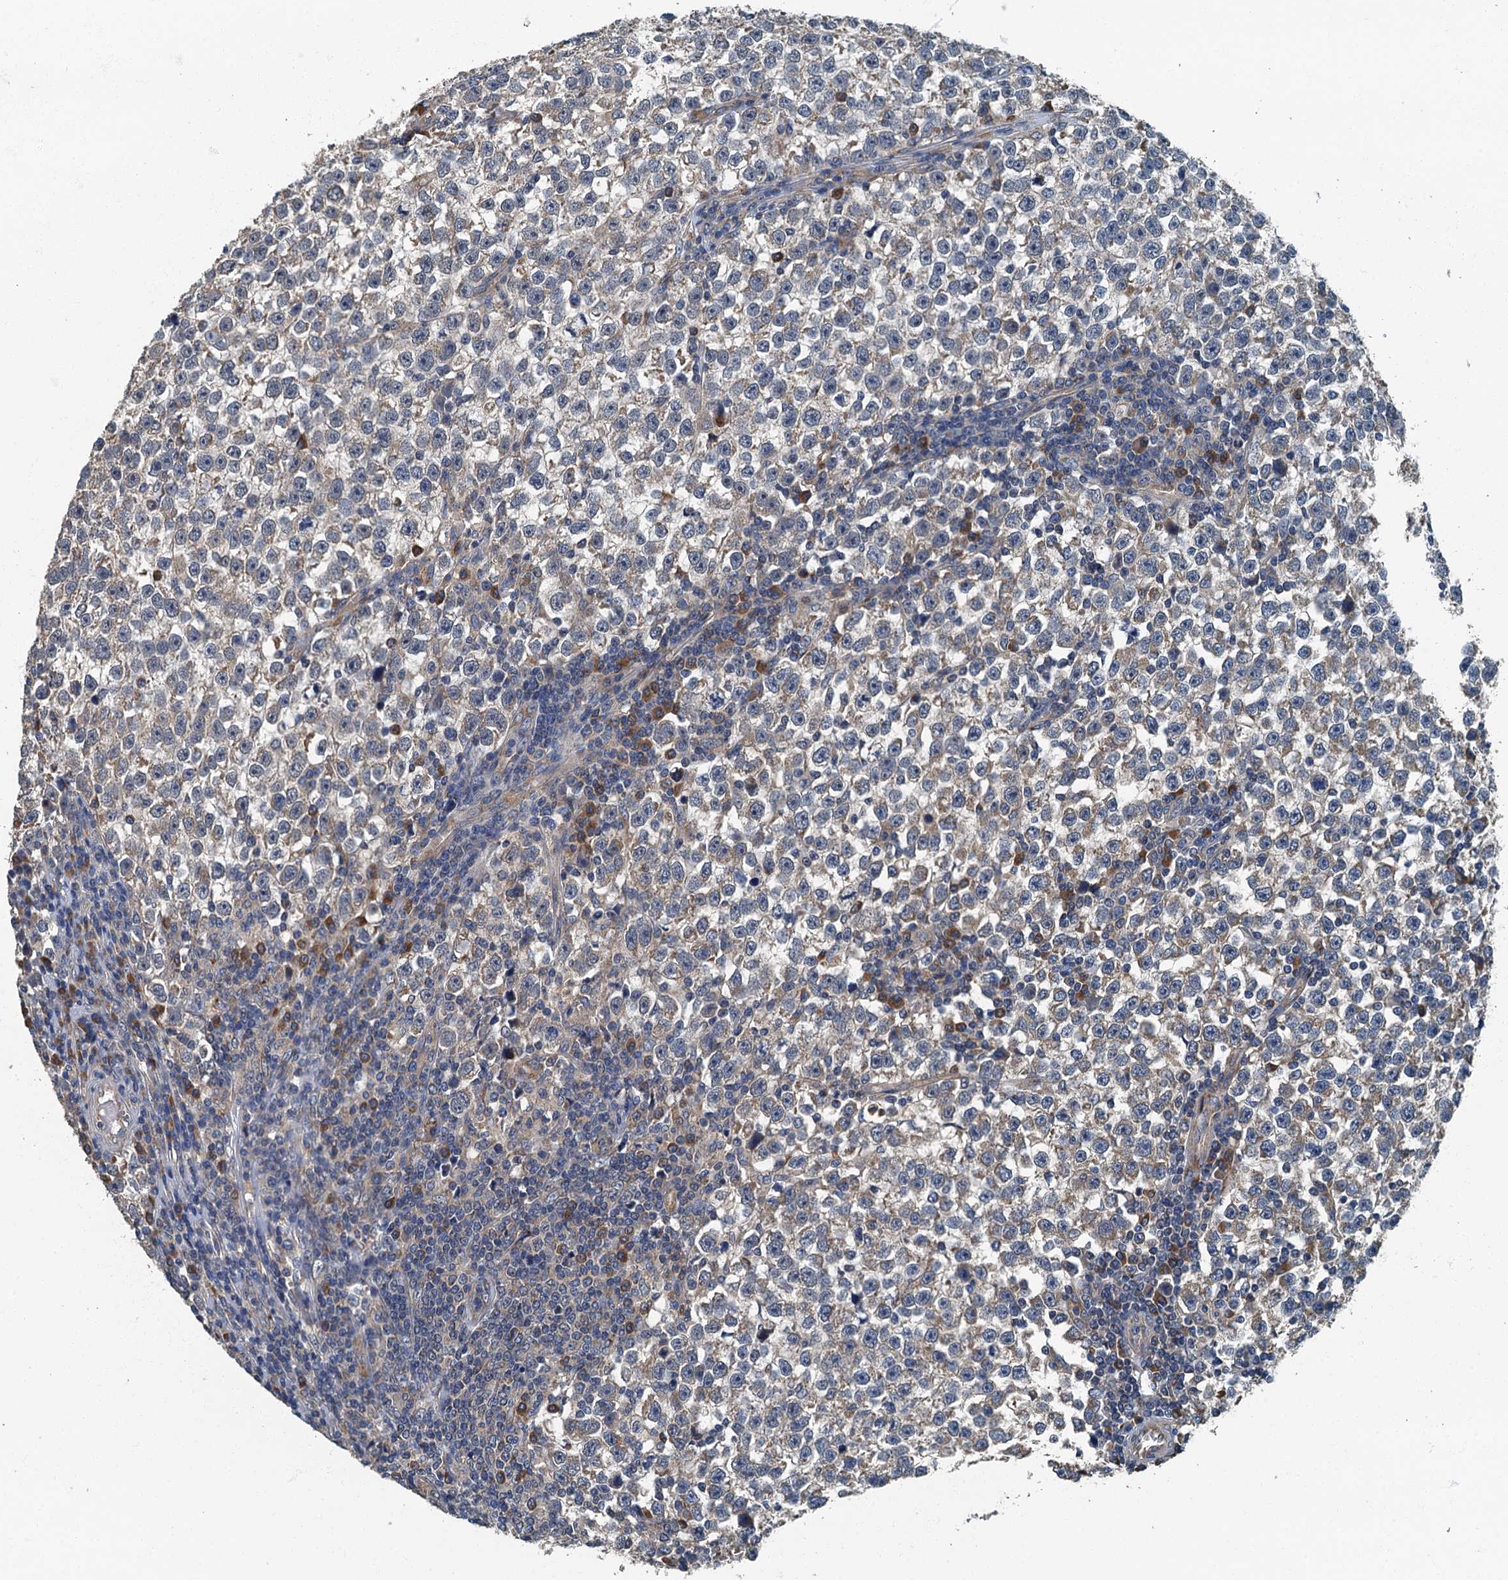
{"staining": {"intensity": "weak", "quantity": "<25%", "location": "cytoplasmic/membranous"}, "tissue": "testis cancer", "cell_type": "Tumor cells", "image_type": "cancer", "snomed": [{"axis": "morphology", "description": "Normal tissue, NOS"}, {"axis": "morphology", "description": "Seminoma, NOS"}, {"axis": "topography", "description": "Testis"}], "caption": "Protein analysis of testis cancer reveals no significant expression in tumor cells.", "gene": "DDX49", "patient": {"sex": "male", "age": 43}}